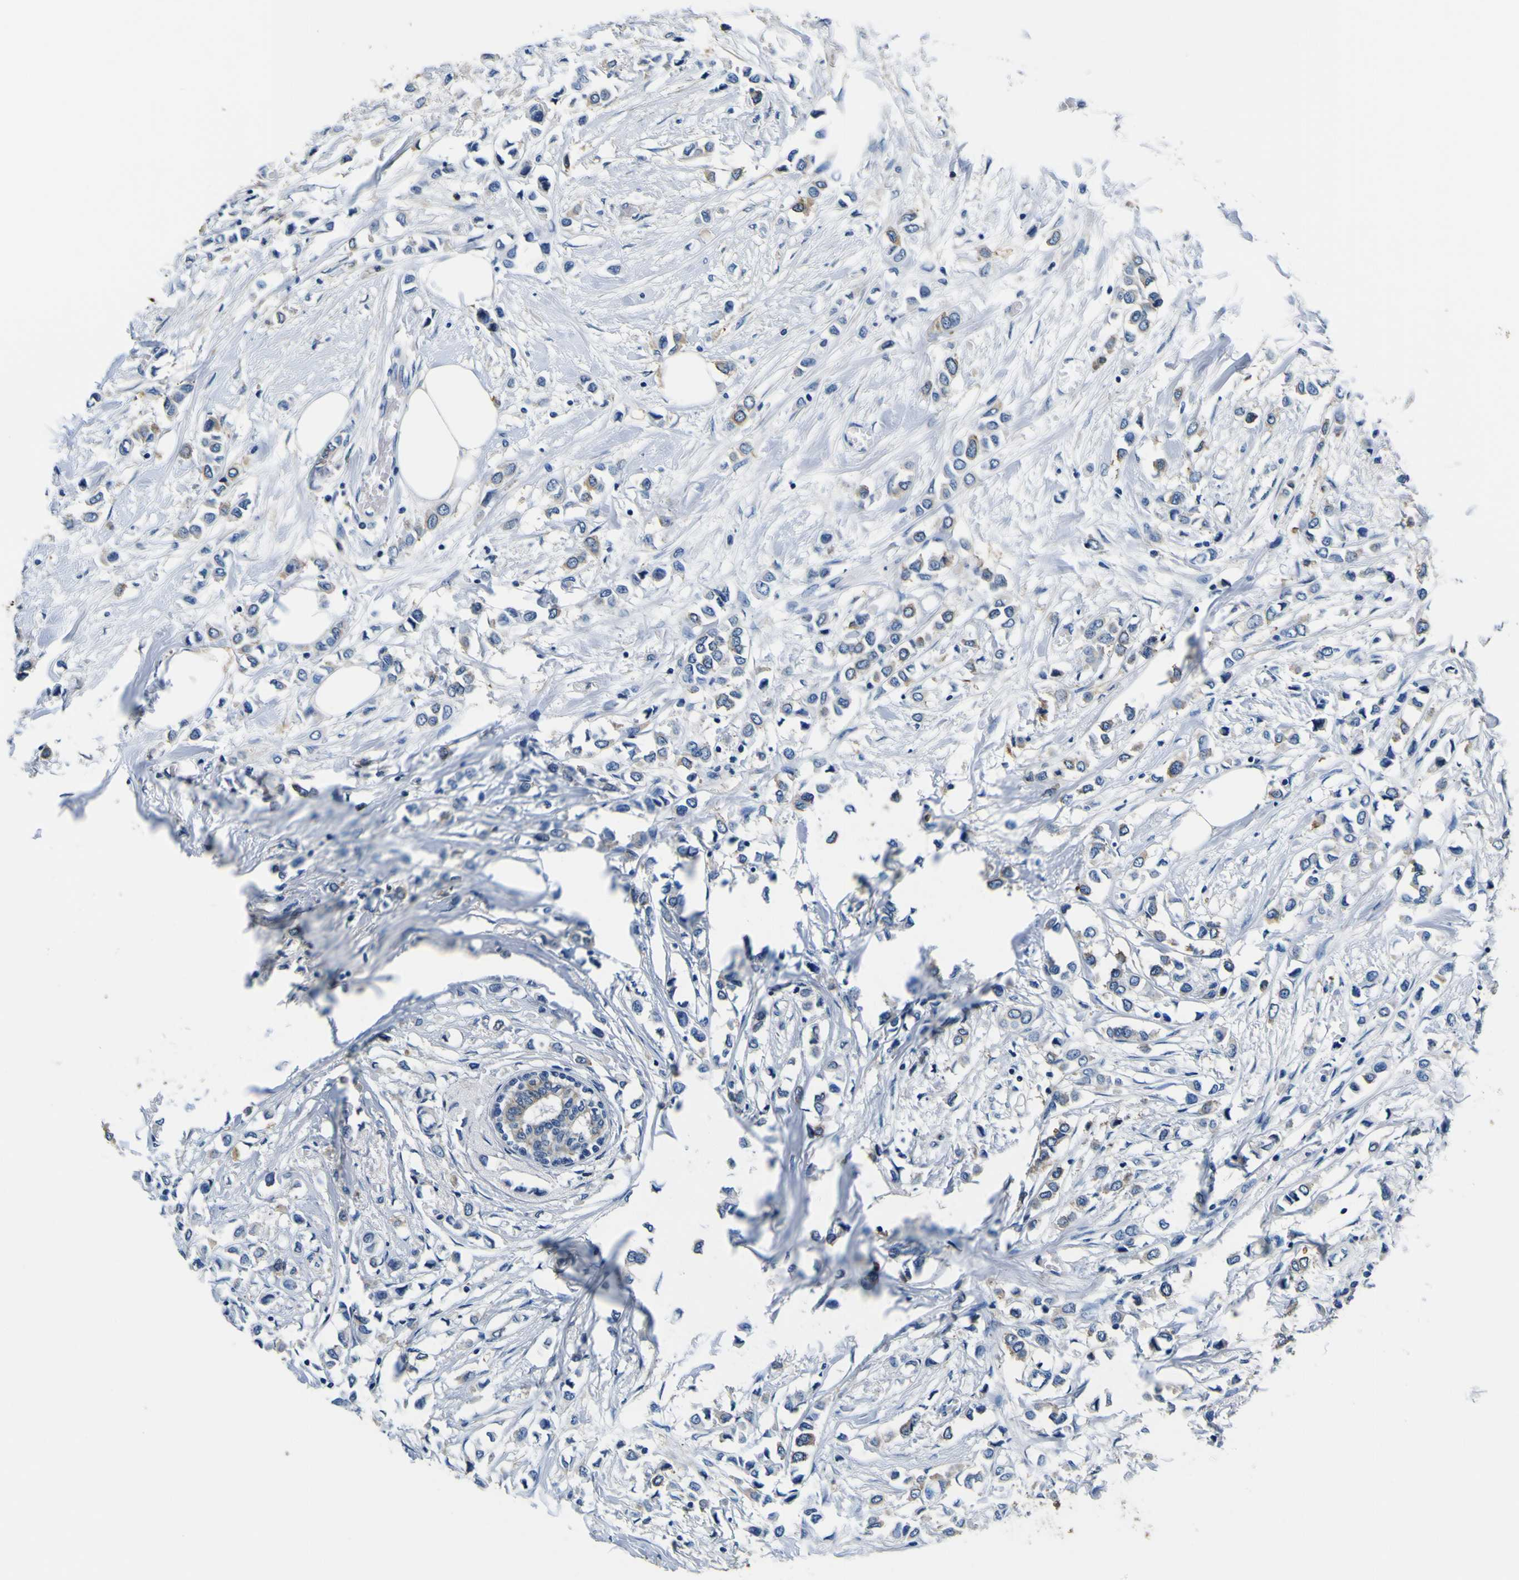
{"staining": {"intensity": "weak", "quantity": ">75%", "location": "cytoplasmic/membranous"}, "tissue": "breast cancer", "cell_type": "Tumor cells", "image_type": "cancer", "snomed": [{"axis": "morphology", "description": "Lobular carcinoma"}, {"axis": "topography", "description": "Breast"}], "caption": "Immunohistochemical staining of breast cancer demonstrates low levels of weak cytoplasmic/membranous staining in approximately >75% of tumor cells.", "gene": "TUBA1B", "patient": {"sex": "female", "age": 51}}